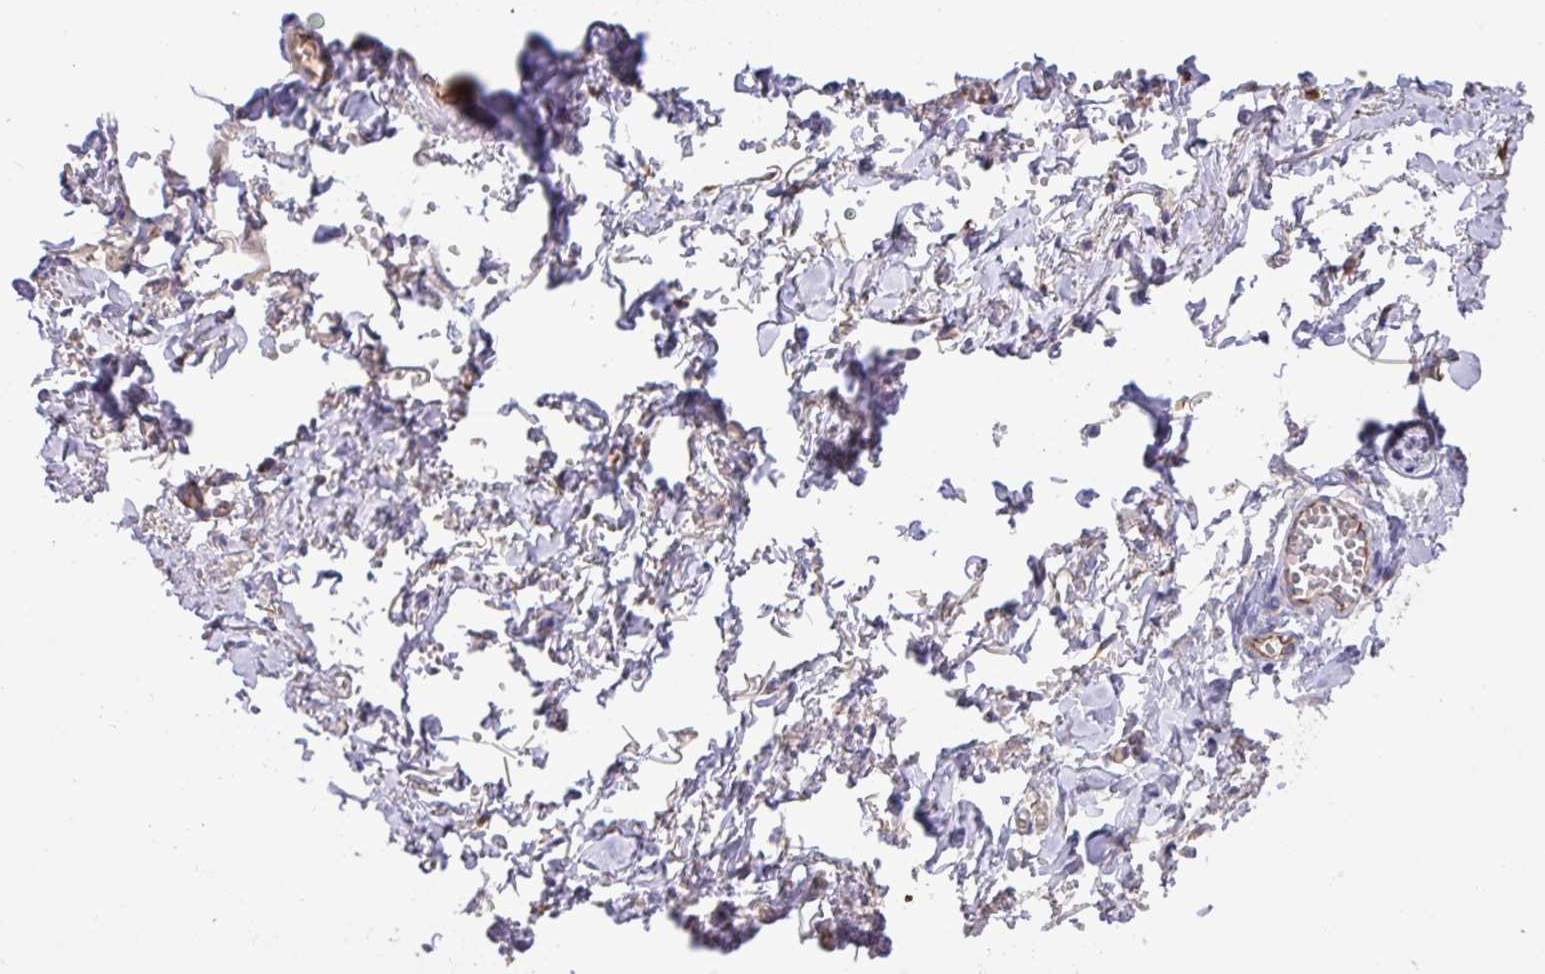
{"staining": {"intensity": "negative", "quantity": "none", "location": "none"}, "tissue": "adipose tissue", "cell_type": "Adipocytes", "image_type": "normal", "snomed": [{"axis": "morphology", "description": "Normal tissue, NOS"}, {"axis": "topography", "description": "Vulva"}, {"axis": "topography", "description": "Vagina"}, {"axis": "topography", "description": "Peripheral nerve tissue"}], "caption": "DAB immunohistochemical staining of unremarkable human adipose tissue reveals no significant expression in adipocytes.", "gene": "MRM2", "patient": {"sex": "female", "age": 66}}